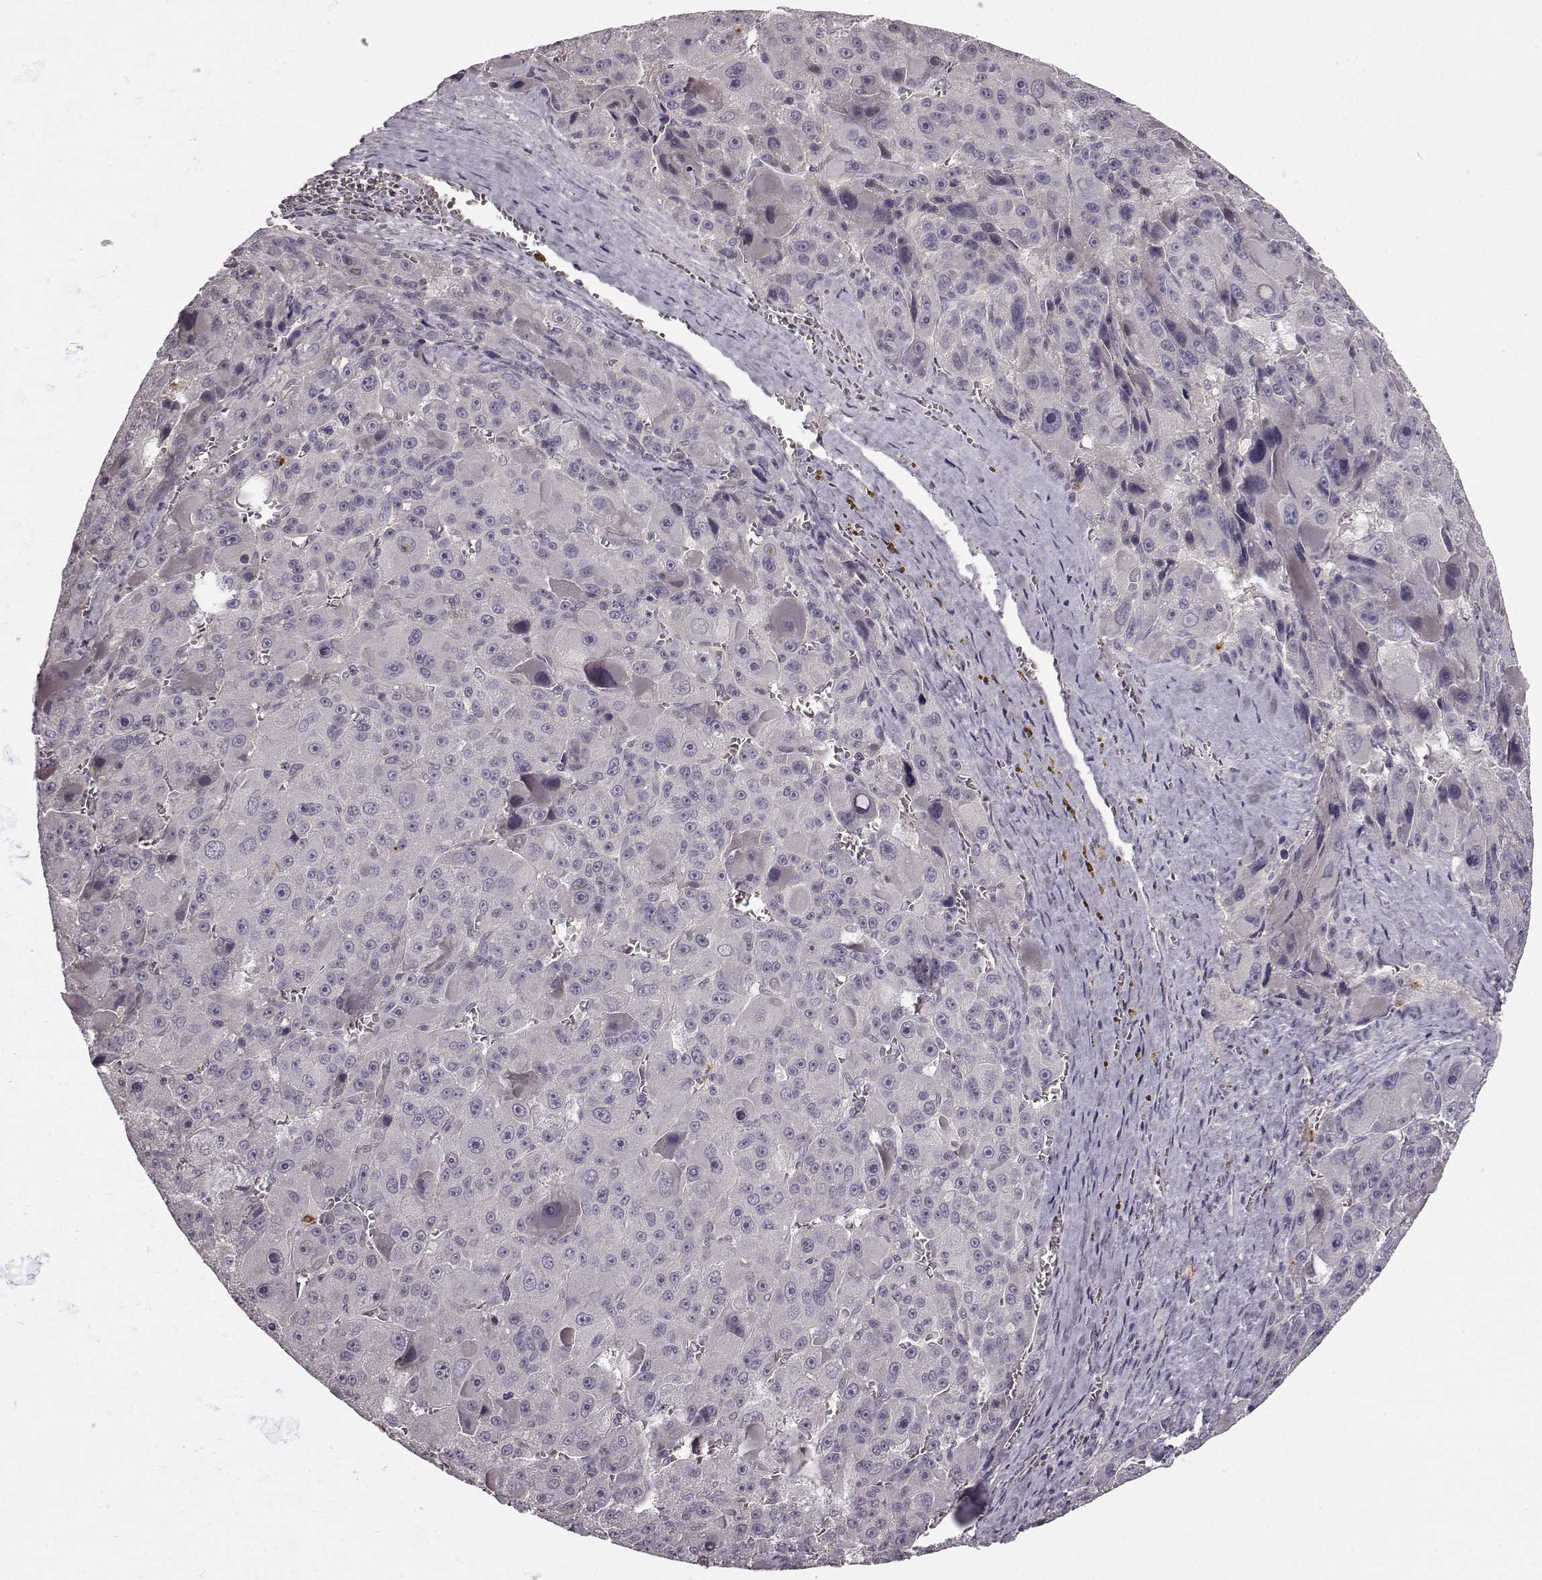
{"staining": {"intensity": "negative", "quantity": "none", "location": "none"}, "tissue": "liver cancer", "cell_type": "Tumor cells", "image_type": "cancer", "snomed": [{"axis": "morphology", "description": "Carcinoma, Hepatocellular, NOS"}, {"axis": "topography", "description": "Liver"}], "caption": "IHC of human liver hepatocellular carcinoma exhibits no positivity in tumor cells.", "gene": "CHIT1", "patient": {"sex": "male", "age": 76}}